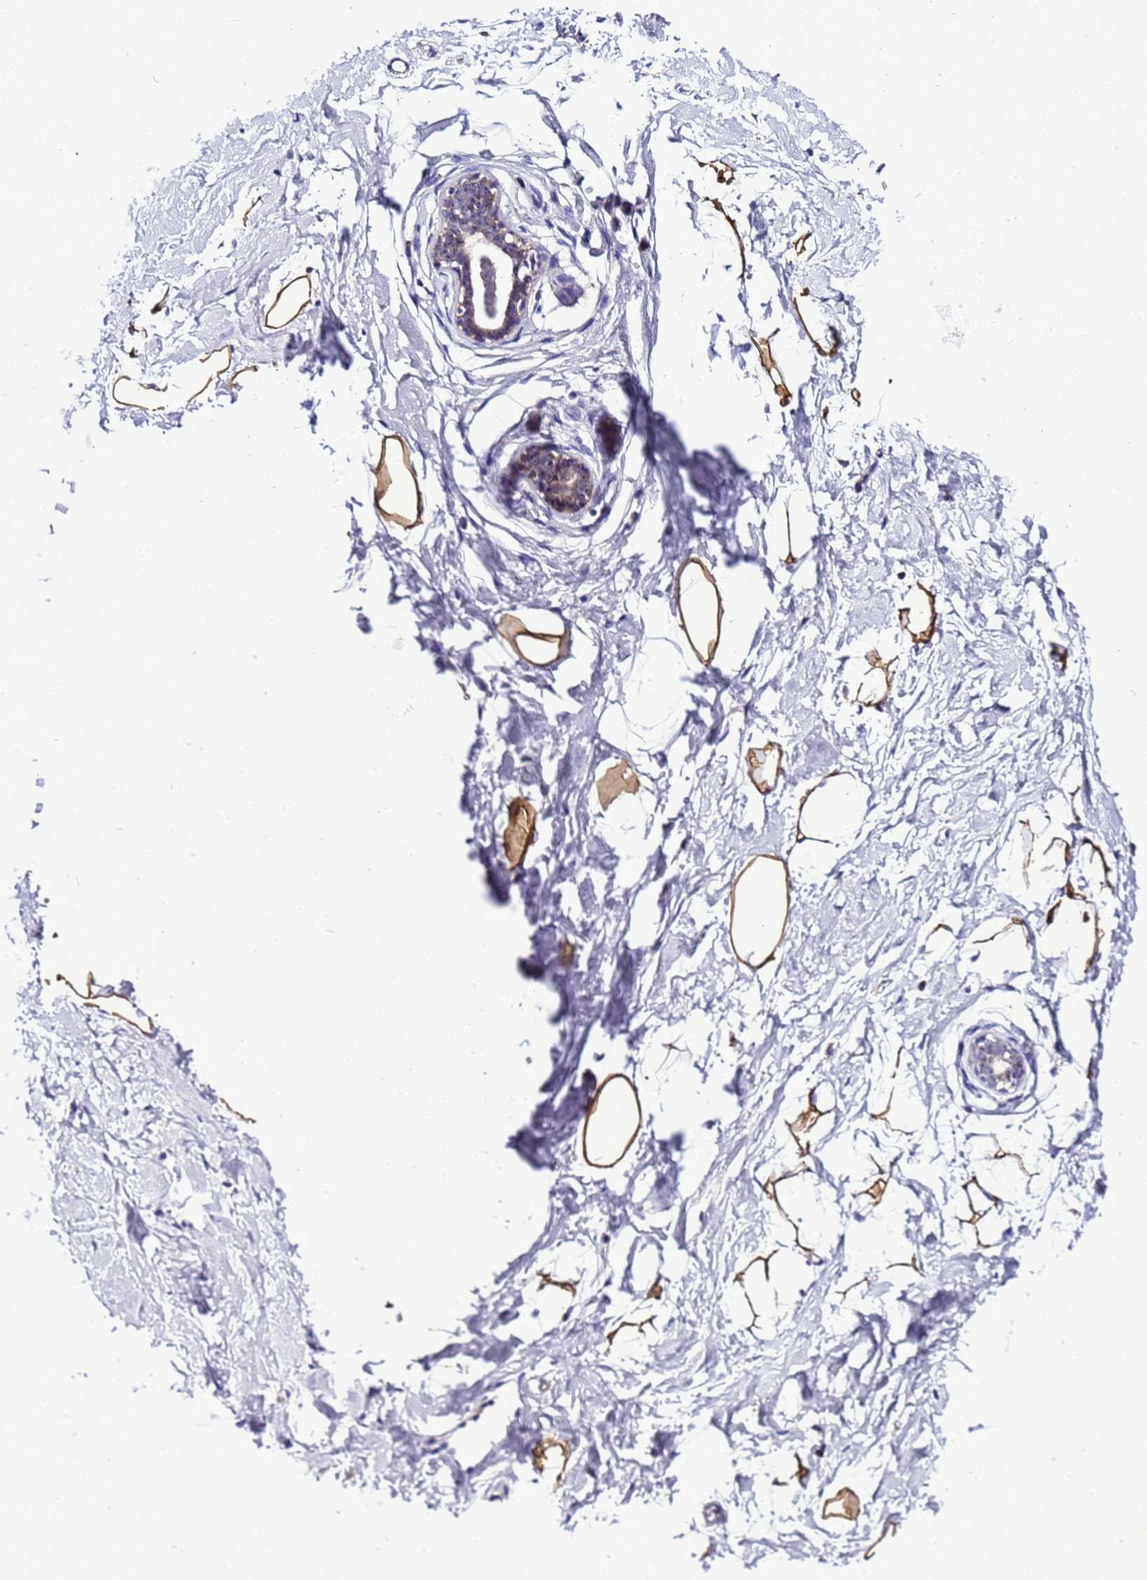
{"staining": {"intensity": "strong", "quantity": "25%-75%", "location": "cytoplasmic/membranous"}, "tissue": "breast", "cell_type": "Adipocytes", "image_type": "normal", "snomed": [{"axis": "morphology", "description": "Normal tissue, NOS"}, {"axis": "morphology", "description": "Adenoma, NOS"}, {"axis": "topography", "description": "Breast"}], "caption": "Strong cytoplasmic/membranous protein staining is identified in approximately 25%-75% of adipocytes in breast. The staining is performed using DAB brown chromogen to label protein expression. The nuclei are counter-stained blue using hematoxylin.", "gene": "DPH6", "patient": {"sex": "female", "age": 23}}